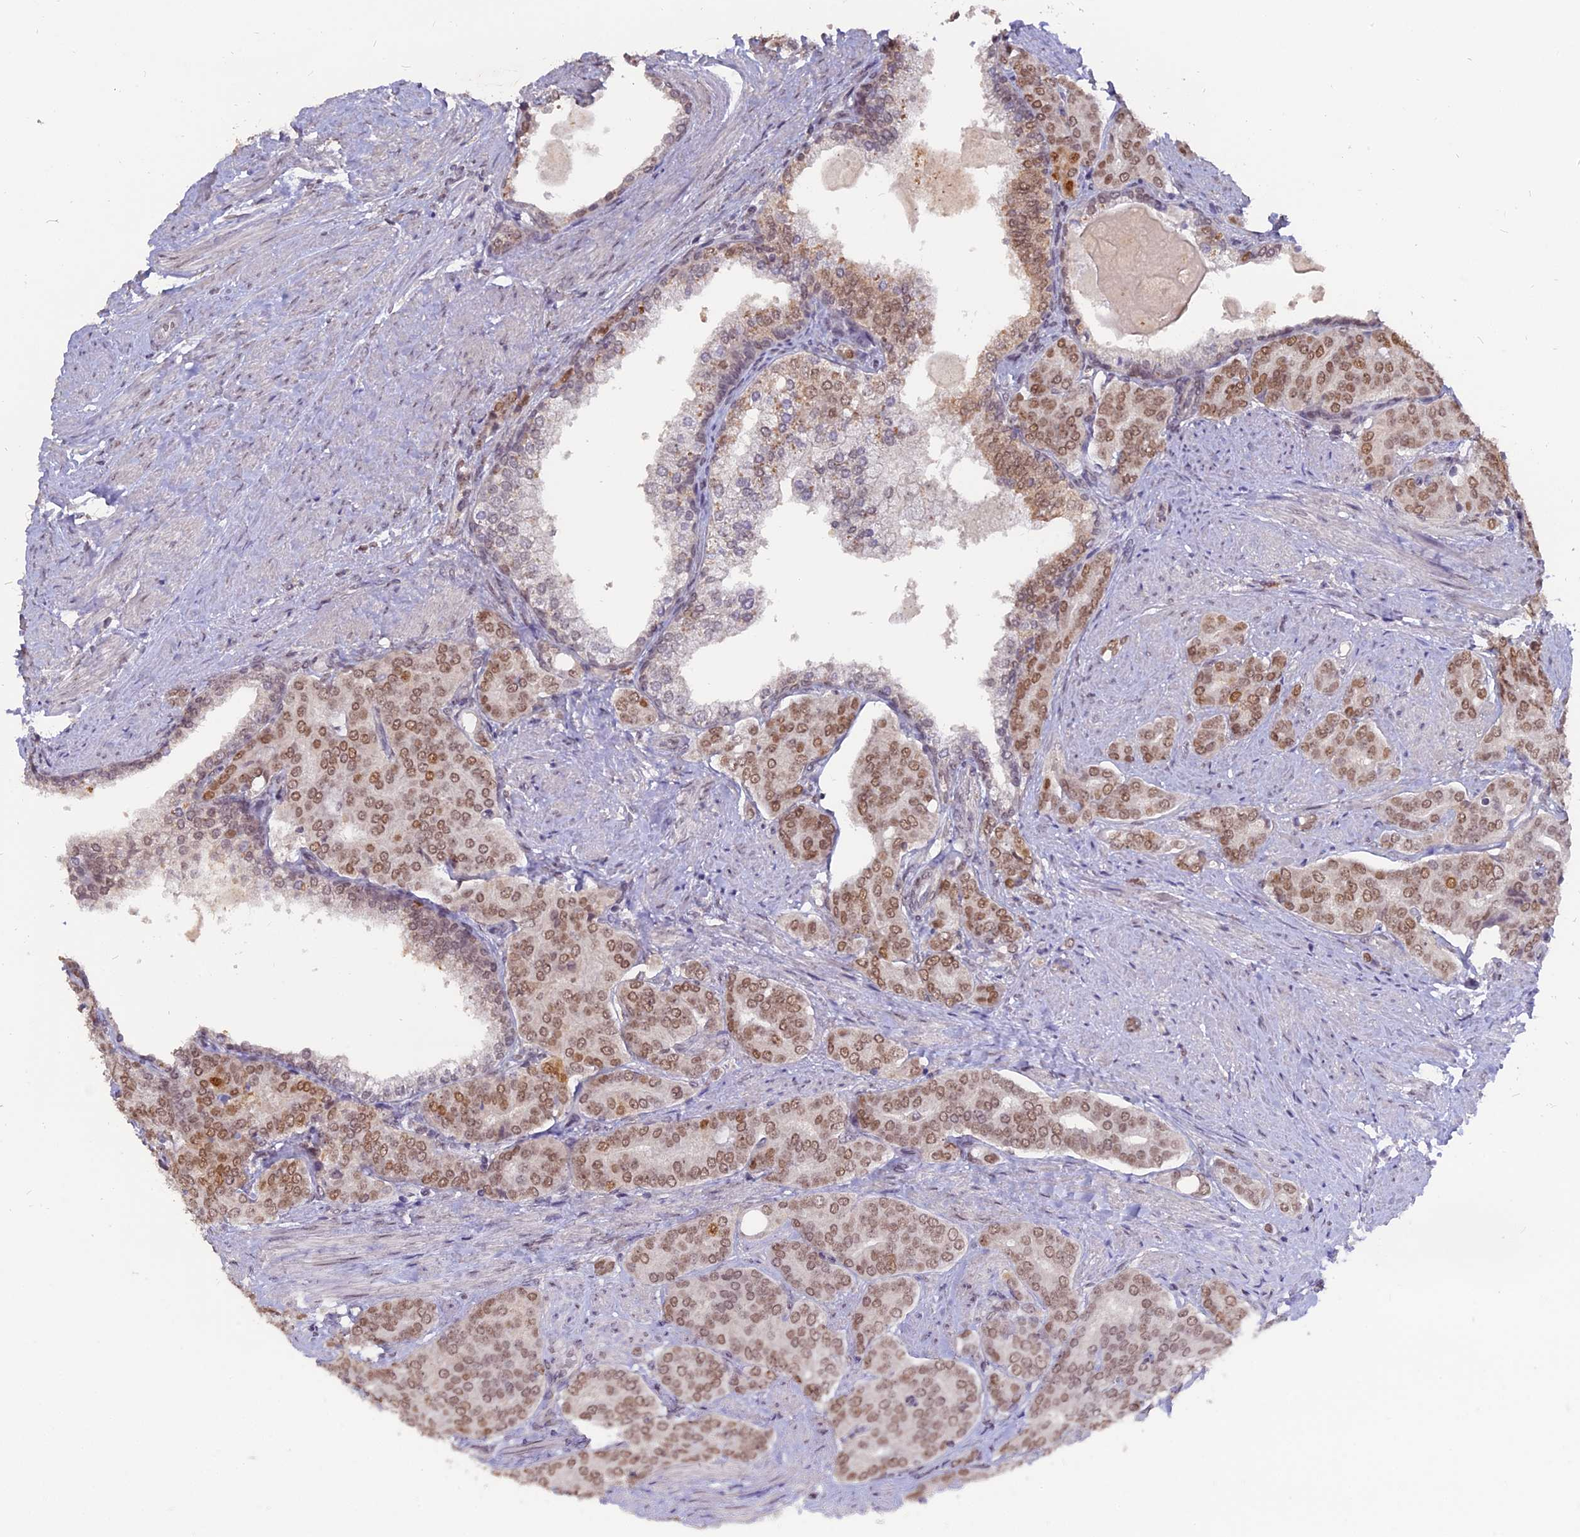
{"staining": {"intensity": "moderate", "quantity": "25%-75%", "location": "nuclear"}, "tissue": "prostate cancer", "cell_type": "Tumor cells", "image_type": "cancer", "snomed": [{"axis": "morphology", "description": "Adenocarcinoma, High grade"}, {"axis": "topography", "description": "Prostate"}], "caption": "Adenocarcinoma (high-grade) (prostate) stained with IHC shows moderate nuclear staining in about 25%-75% of tumor cells.", "gene": "NR1H3", "patient": {"sex": "male", "age": 67}}